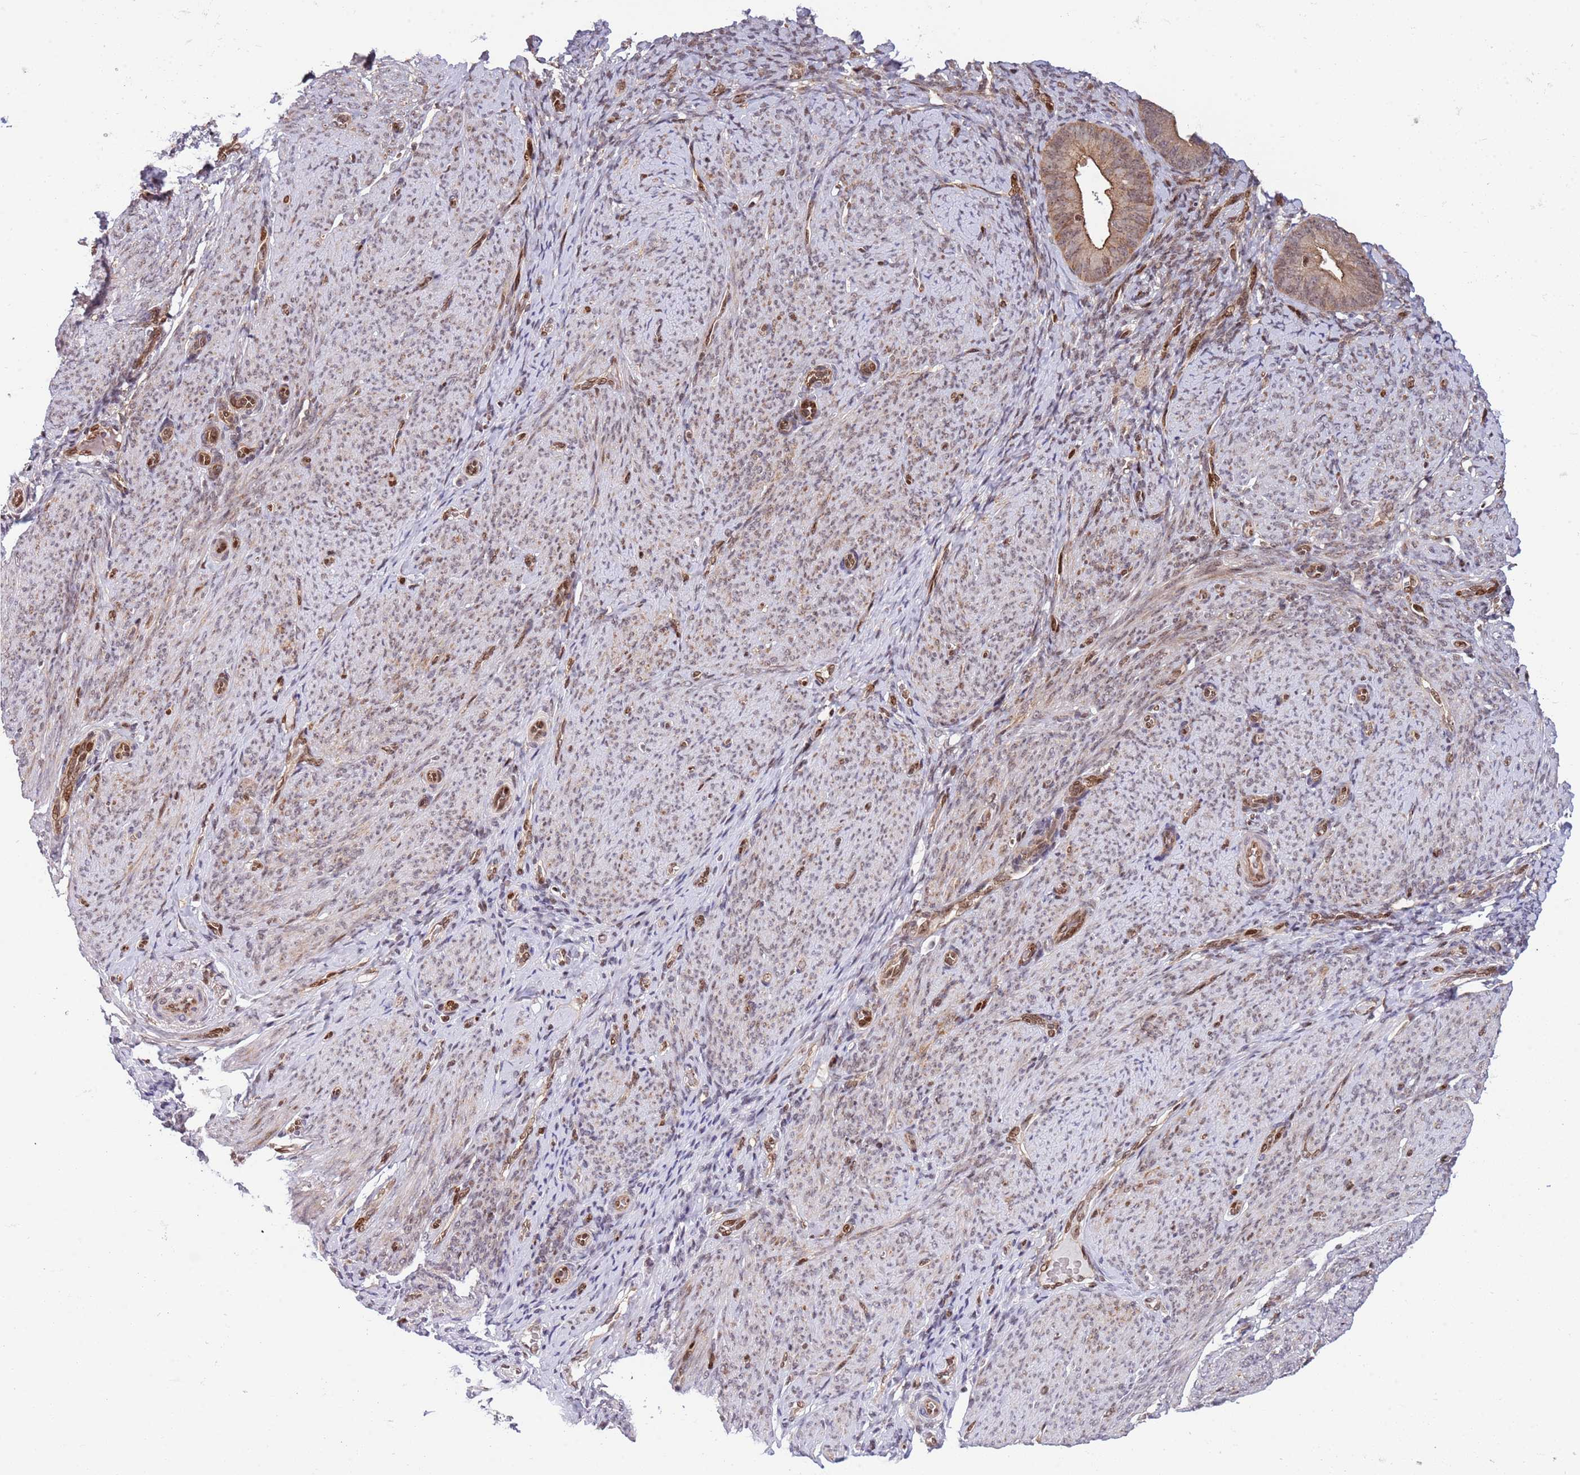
{"staining": {"intensity": "weak", "quantity": "25%-75%", "location": "cytoplasmic/membranous,nuclear"}, "tissue": "endometrium", "cell_type": "Cells in endometrial stroma", "image_type": "normal", "snomed": [{"axis": "morphology", "description": "Normal tissue, NOS"}, {"axis": "topography", "description": "Endometrium"}], "caption": "Brown immunohistochemical staining in normal endometrium shows weak cytoplasmic/membranous,nuclear staining in approximately 25%-75% of cells in endometrial stroma.", "gene": "TBX10", "patient": {"sex": "female", "age": 65}}